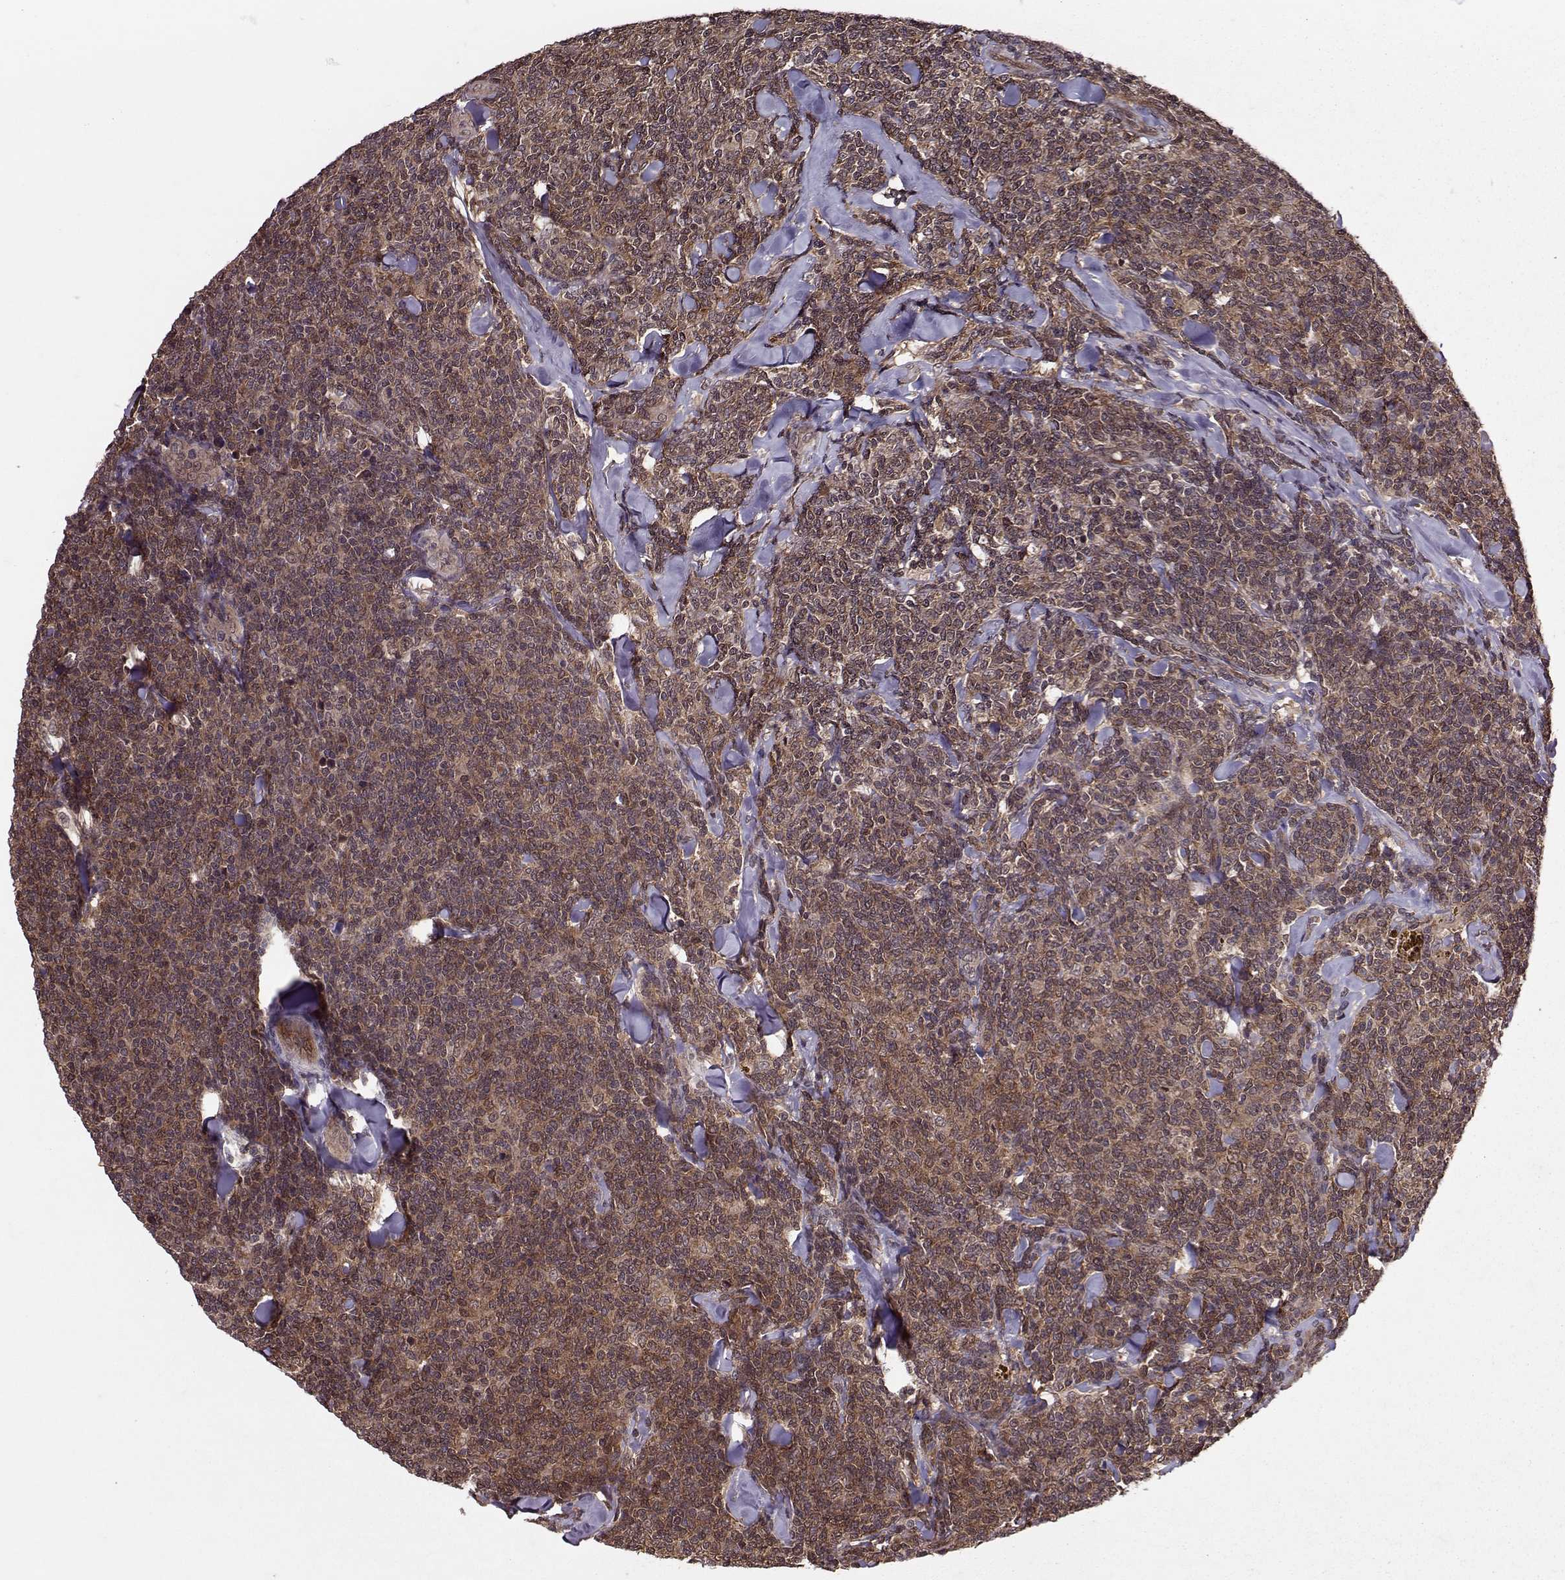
{"staining": {"intensity": "moderate", "quantity": "25%-75%", "location": "cytoplasmic/membranous"}, "tissue": "lymphoma", "cell_type": "Tumor cells", "image_type": "cancer", "snomed": [{"axis": "morphology", "description": "Malignant lymphoma, non-Hodgkin's type, Low grade"}, {"axis": "topography", "description": "Lymph node"}], "caption": "Protein expression analysis of malignant lymphoma, non-Hodgkin's type (low-grade) demonstrates moderate cytoplasmic/membranous positivity in approximately 25%-75% of tumor cells. Immunohistochemistry (ihc) stains the protein in brown and the nuclei are stained blue.", "gene": "PPP2R2A", "patient": {"sex": "female", "age": 56}}